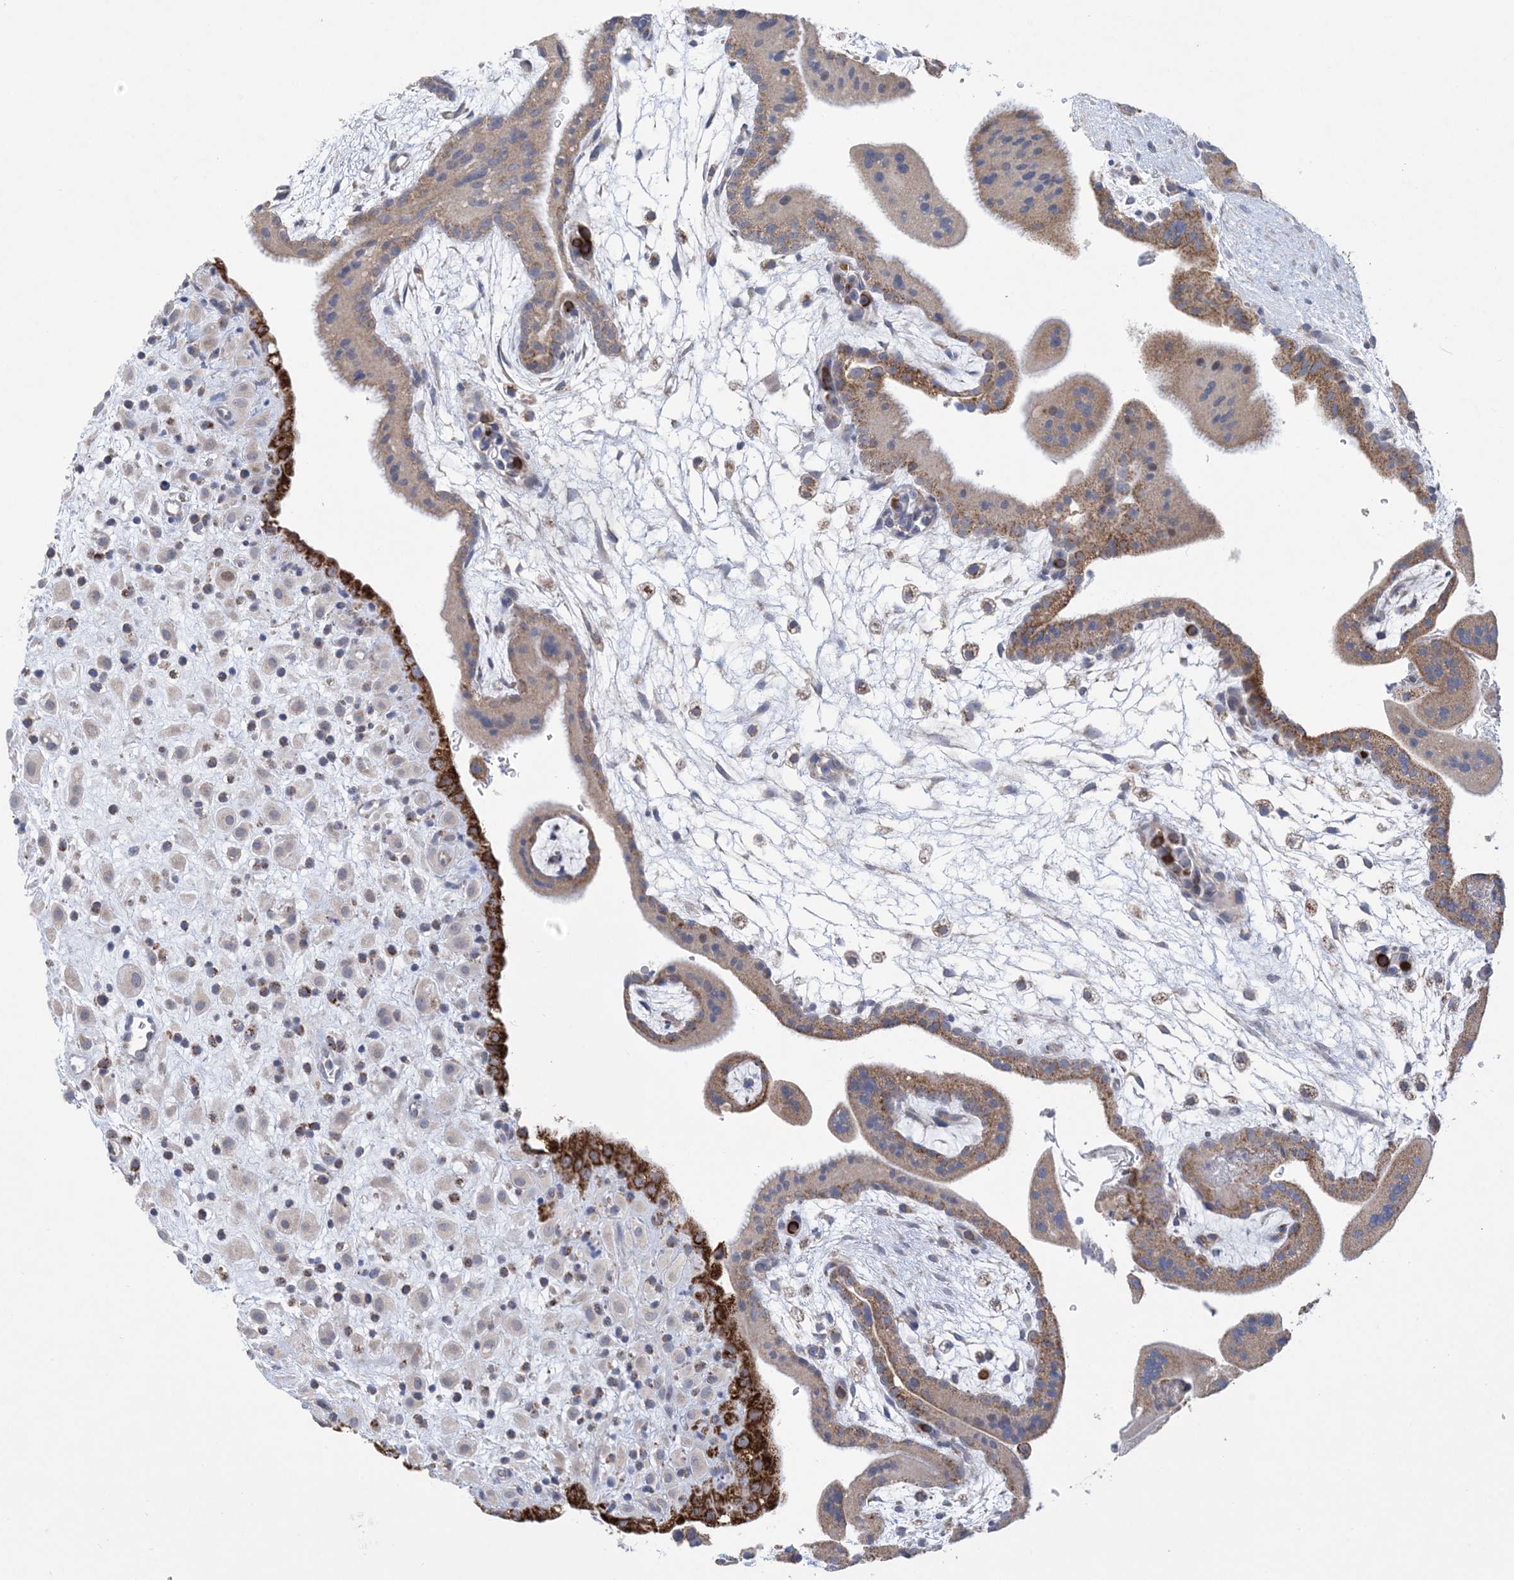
{"staining": {"intensity": "negative", "quantity": "none", "location": "none"}, "tissue": "placenta", "cell_type": "Decidual cells", "image_type": "normal", "snomed": [{"axis": "morphology", "description": "Normal tissue, NOS"}, {"axis": "topography", "description": "Placenta"}], "caption": "This histopathology image is of unremarkable placenta stained with immunohistochemistry (IHC) to label a protein in brown with the nuclei are counter-stained blue. There is no positivity in decidual cells. Nuclei are stained in blue.", "gene": "CLEC16A", "patient": {"sex": "female", "age": 35}}